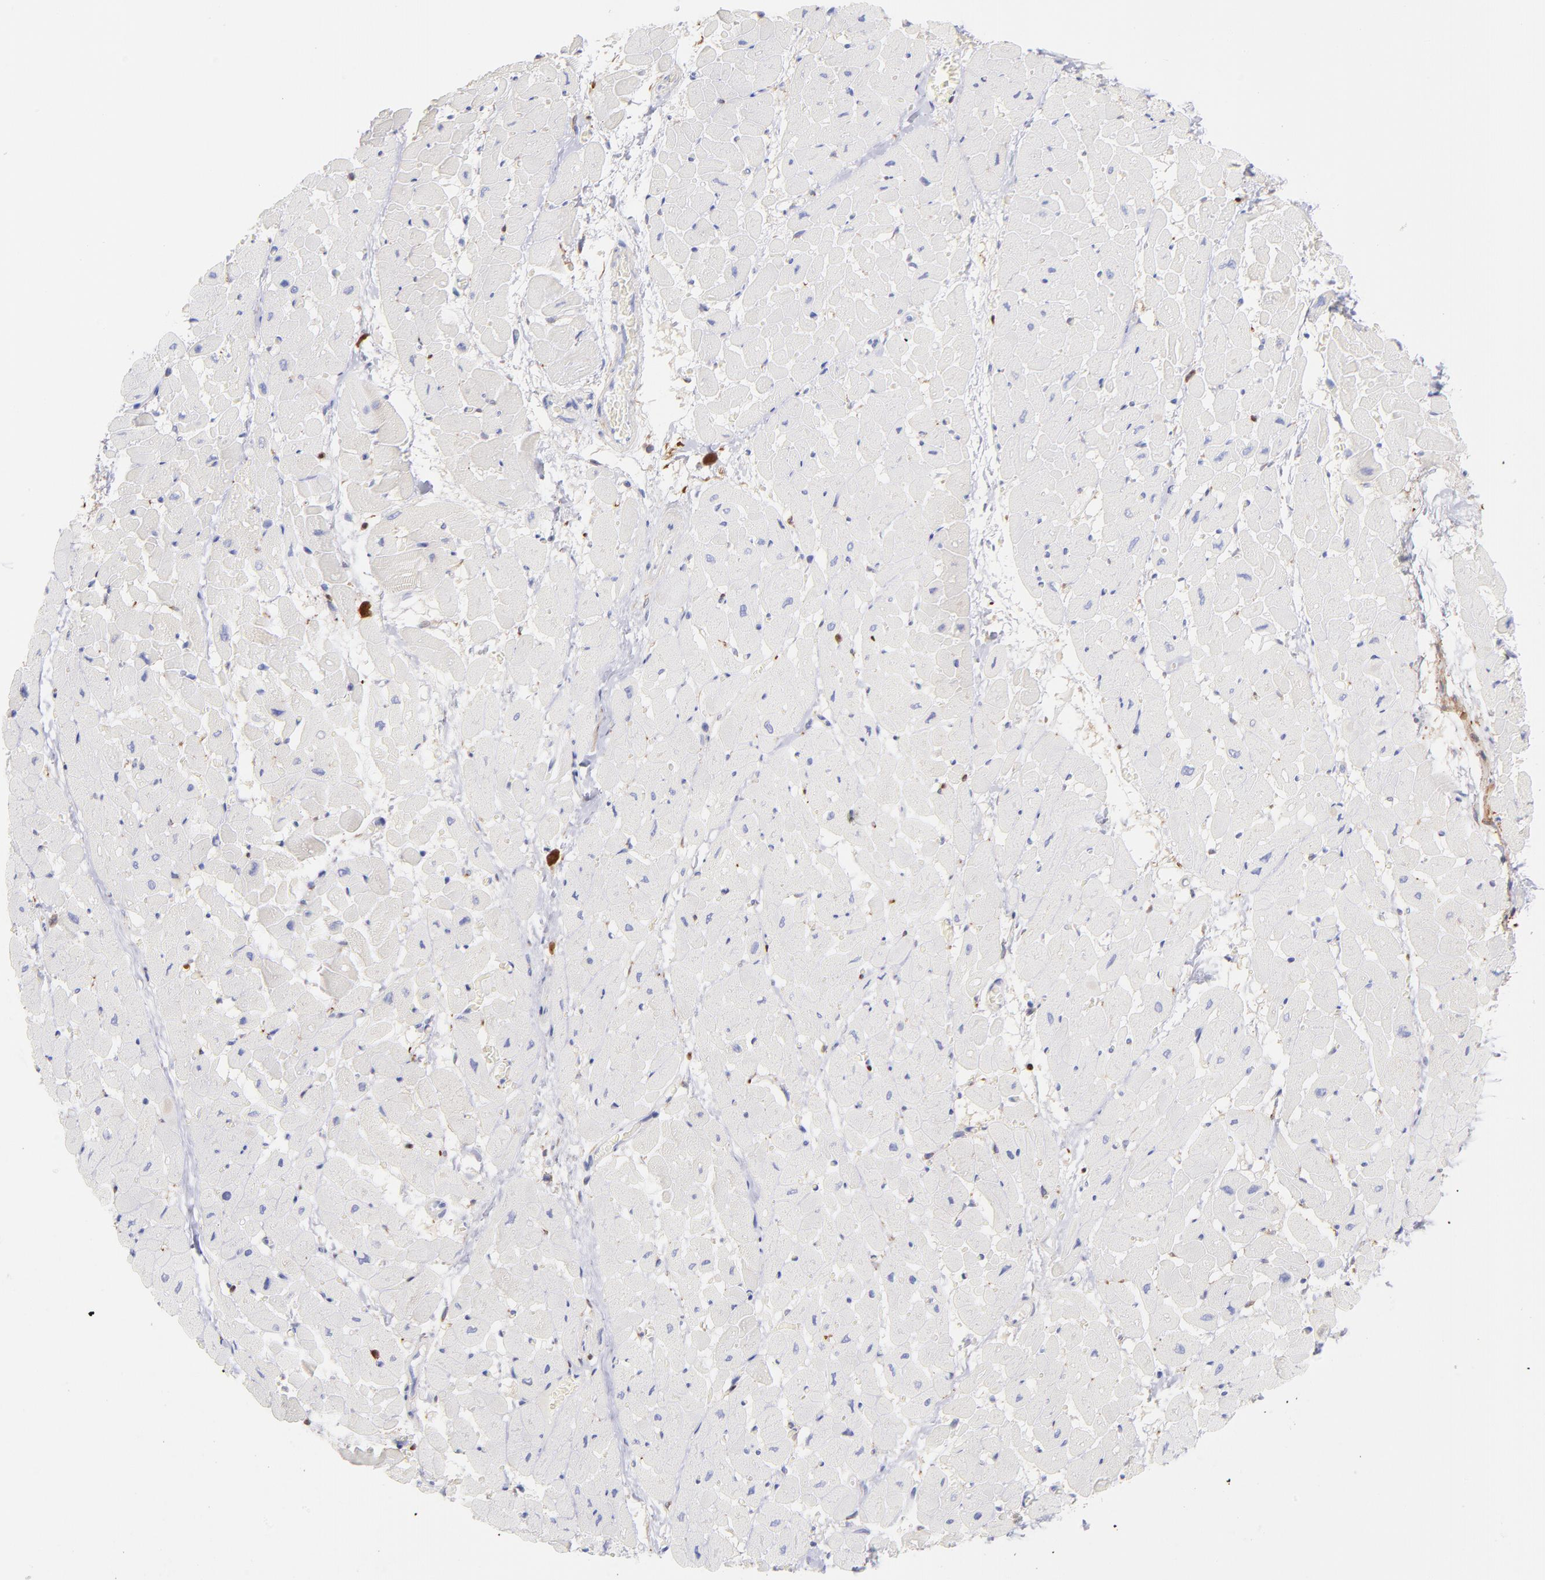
{"staining": {"intensity": "weak", "quantity": "<25%", "location": "cytoplasmic/membranous"}, "tissue": "heart muscle", "cell_type": "Cardiomyocytes", "image_type": "normal", "snomed": [{"axis": "morphology", "description": "Normal tissue, NOS"}, {"axis": "topography", "description": "Heart"}], "caption": "DAB immunohistochemical staining of unremarkable human heart muscle demonstrates no significant positivity in cardiomyocytes. (Stains: DAB (3,3'-diaminobenzidine) immunohistochemistry with hematoxylin counter stain, Microscopy: brightfield microscopy at high magnification).", "gene": "PRKCA", "patient": {"sex": "male", "age": 45}}